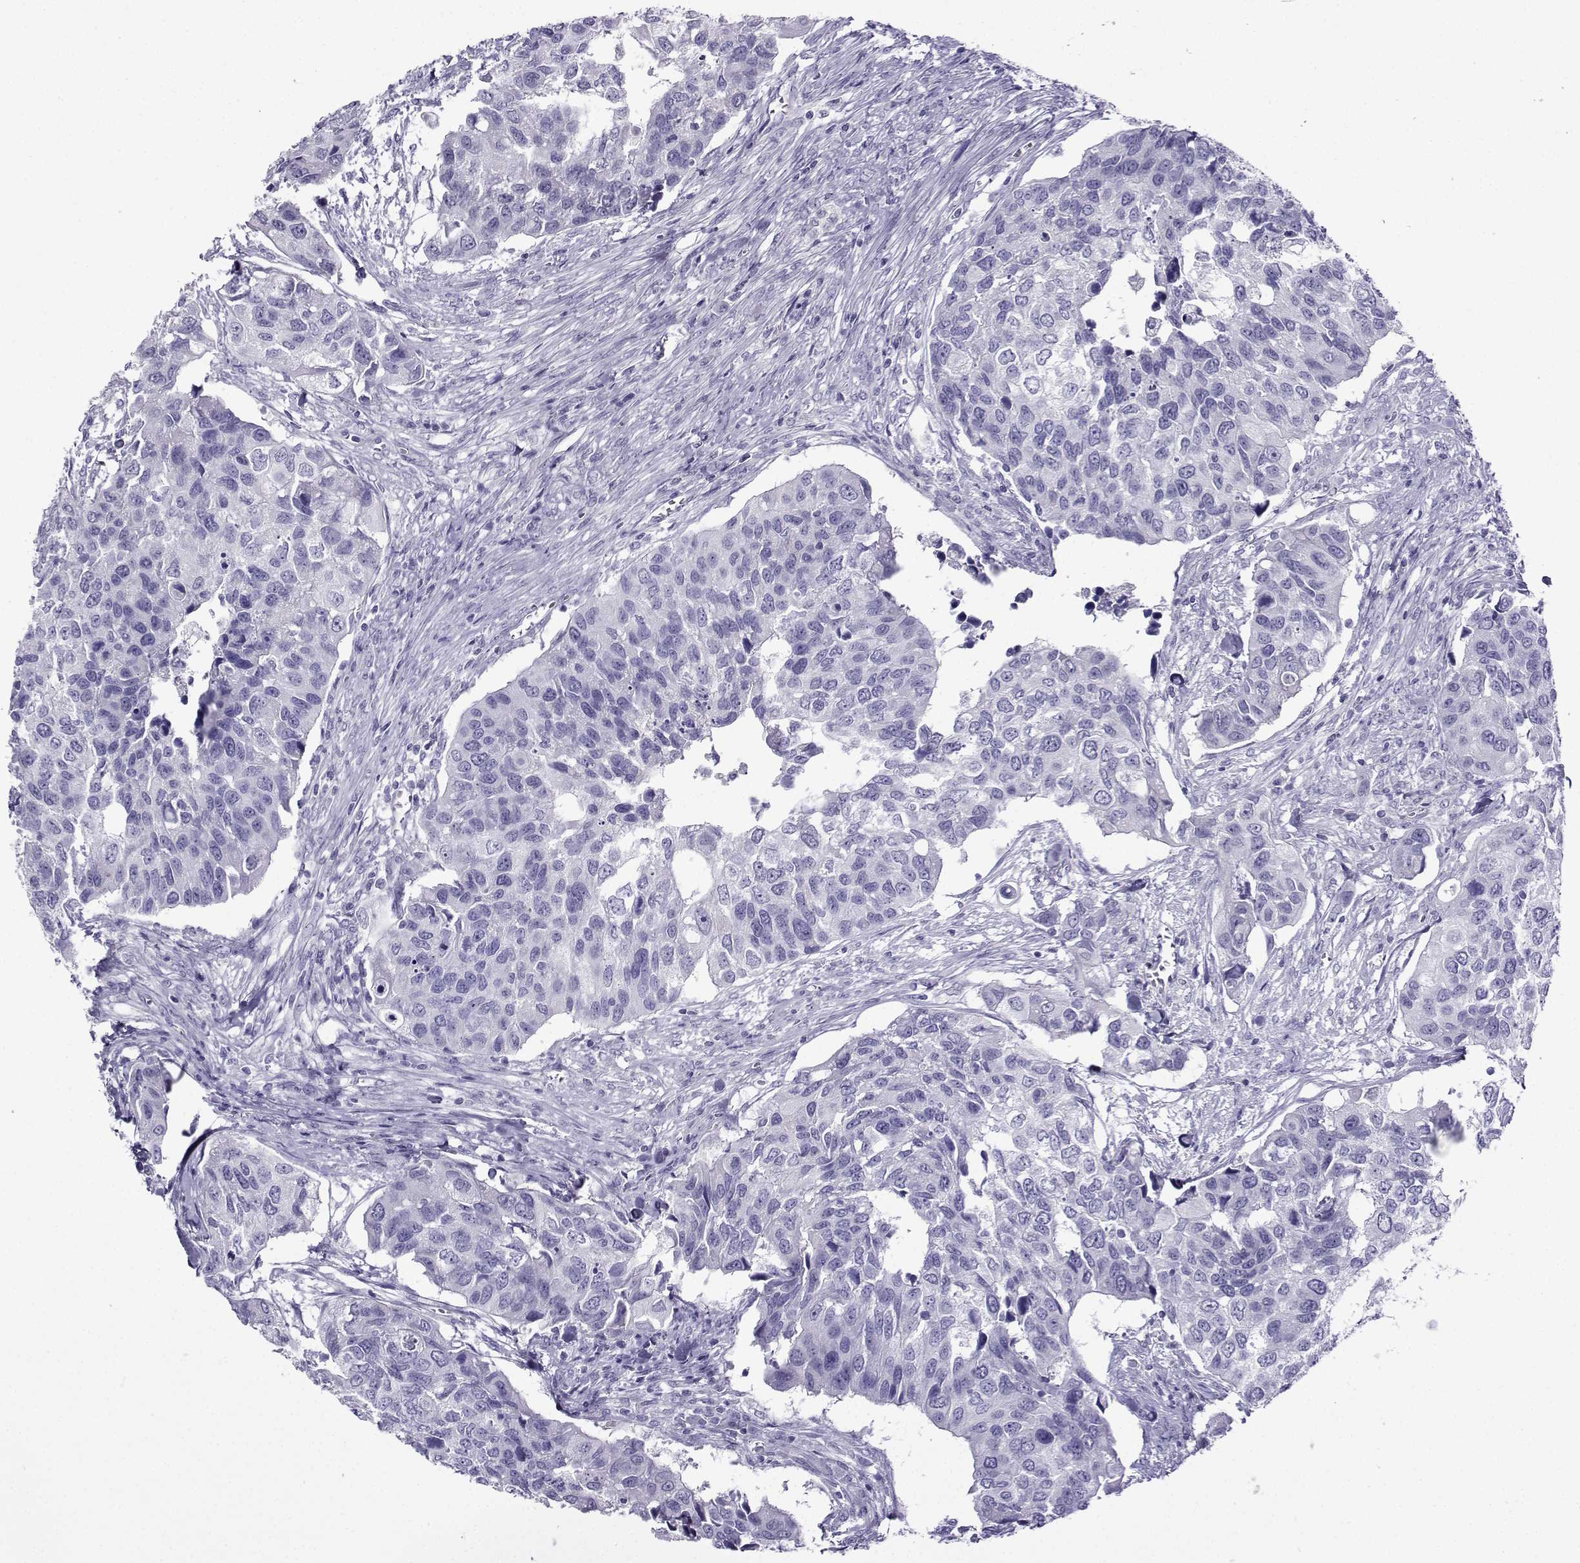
{"staining": {"intensity": "negative", "quantity": "none", "location": "none"}, "tissue": "urothelial cancer", "cell_type": "Tumor cells", "image_type": "cancer", "snomed": [{"axis": "morphology", "description": "Urothelial carcinoma, High grade"}, {"axis": "topography", "description": "Urinary bladder"}], "caption": "The micrograph reveals no significant expression in tumor cells of urothelial cancer.", "gene": "CRYBB1", "patient": {"sex": "male", "age": 60}}